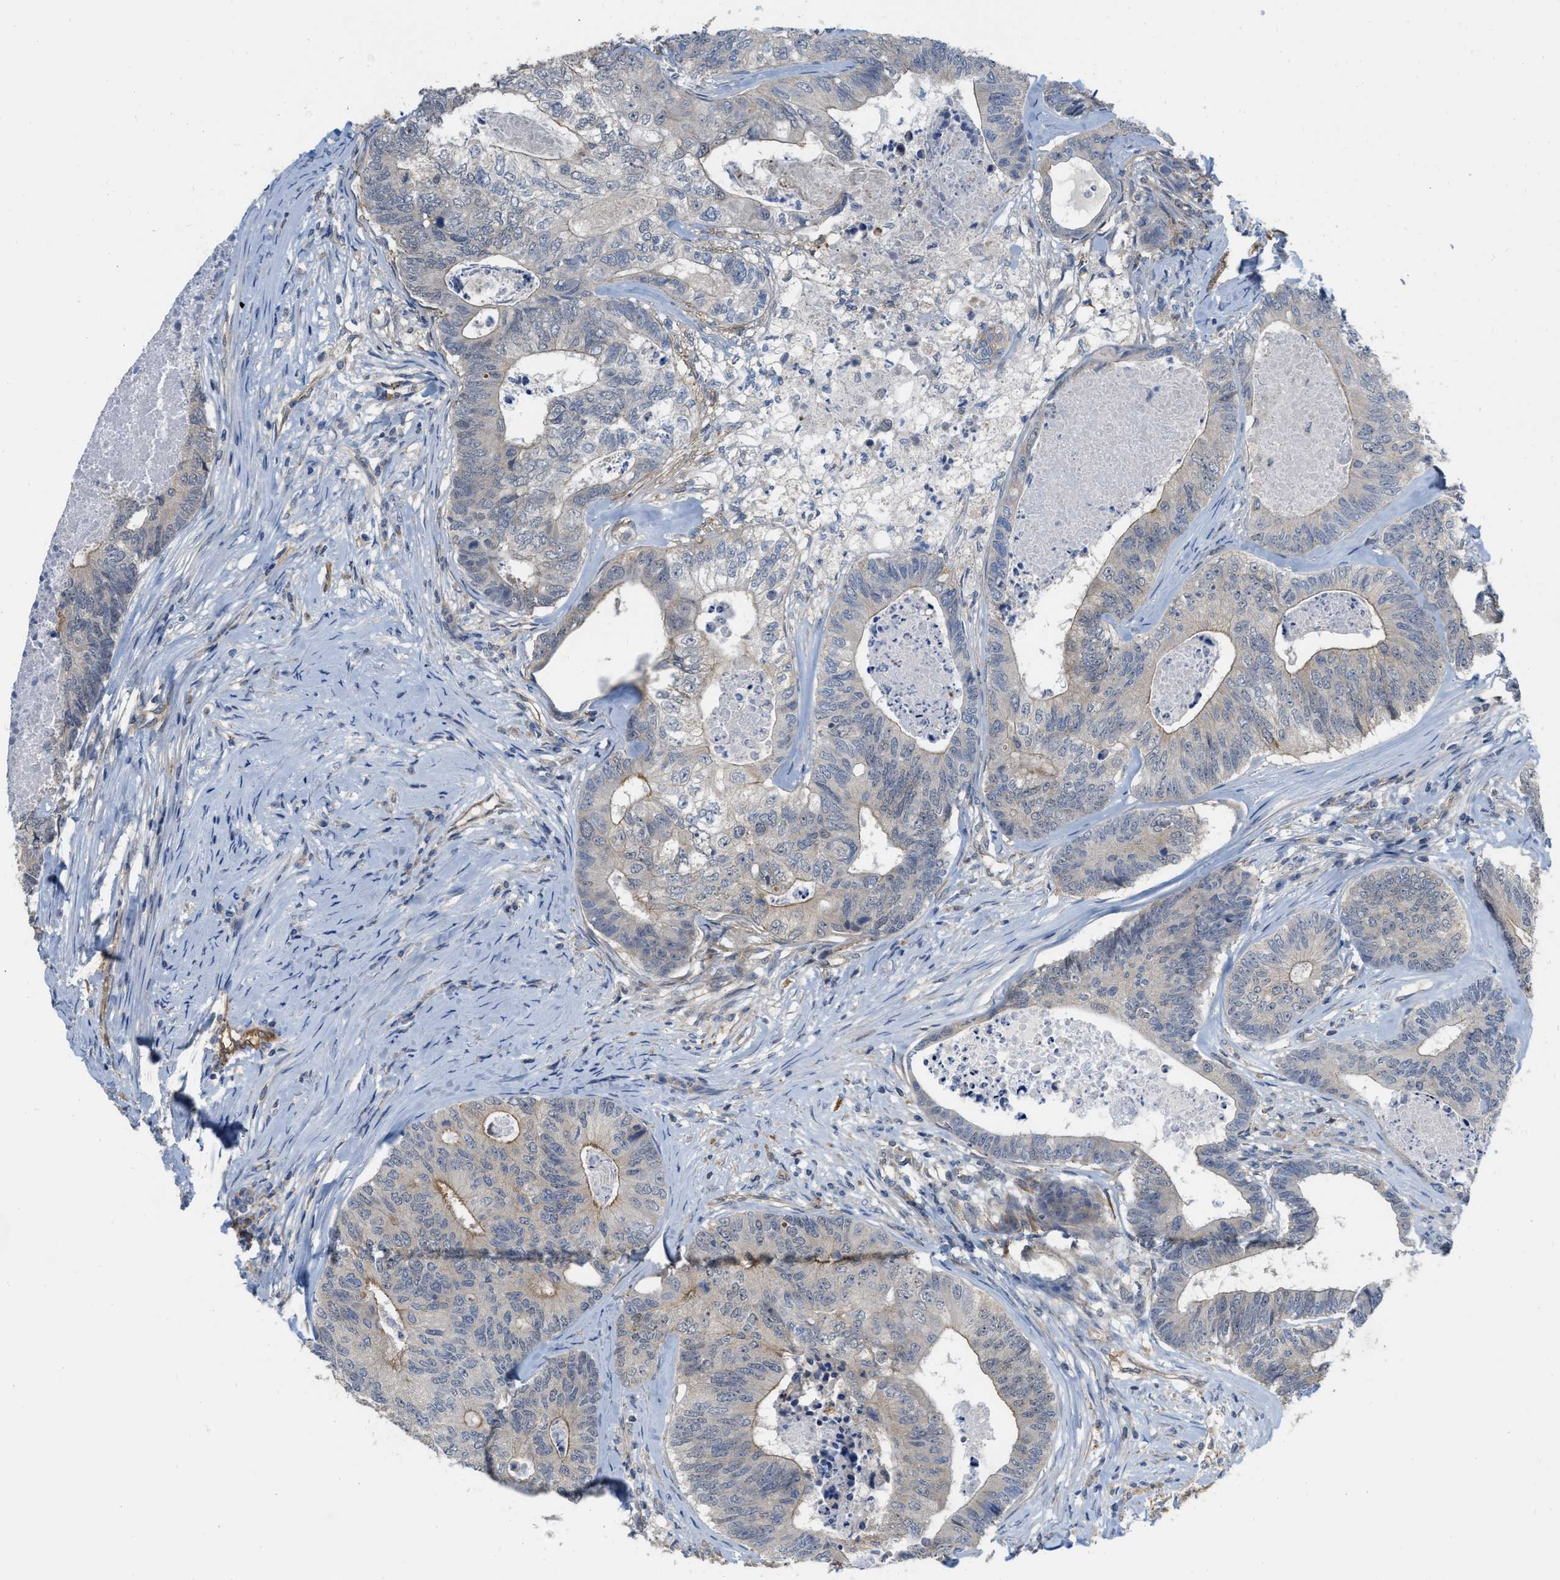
{"staining": {"intensity": "negative", "quantity": "none", "location": "none"}, "tissue": "colorectal cancer", "cell_type": "Tumor cells", "image_type": "cancer", "snomed": [{"axis": "morphology", "description": "Adenocarcinoma, NOS"}, {"axis": "topography", "description": "Colon"}], "caption": "DAB immunohistochemical staining of human colorectal cancer (adenocarcinoma) shows no significant positivity in tumor cells. (Brightfield microscopy of DAB (3,3'-diaminobenzidine) immunohistochemistry (IHC) at high magnification).", "gene": "NAPEPLD", "patient": {"sex": "female", "age": 67}}